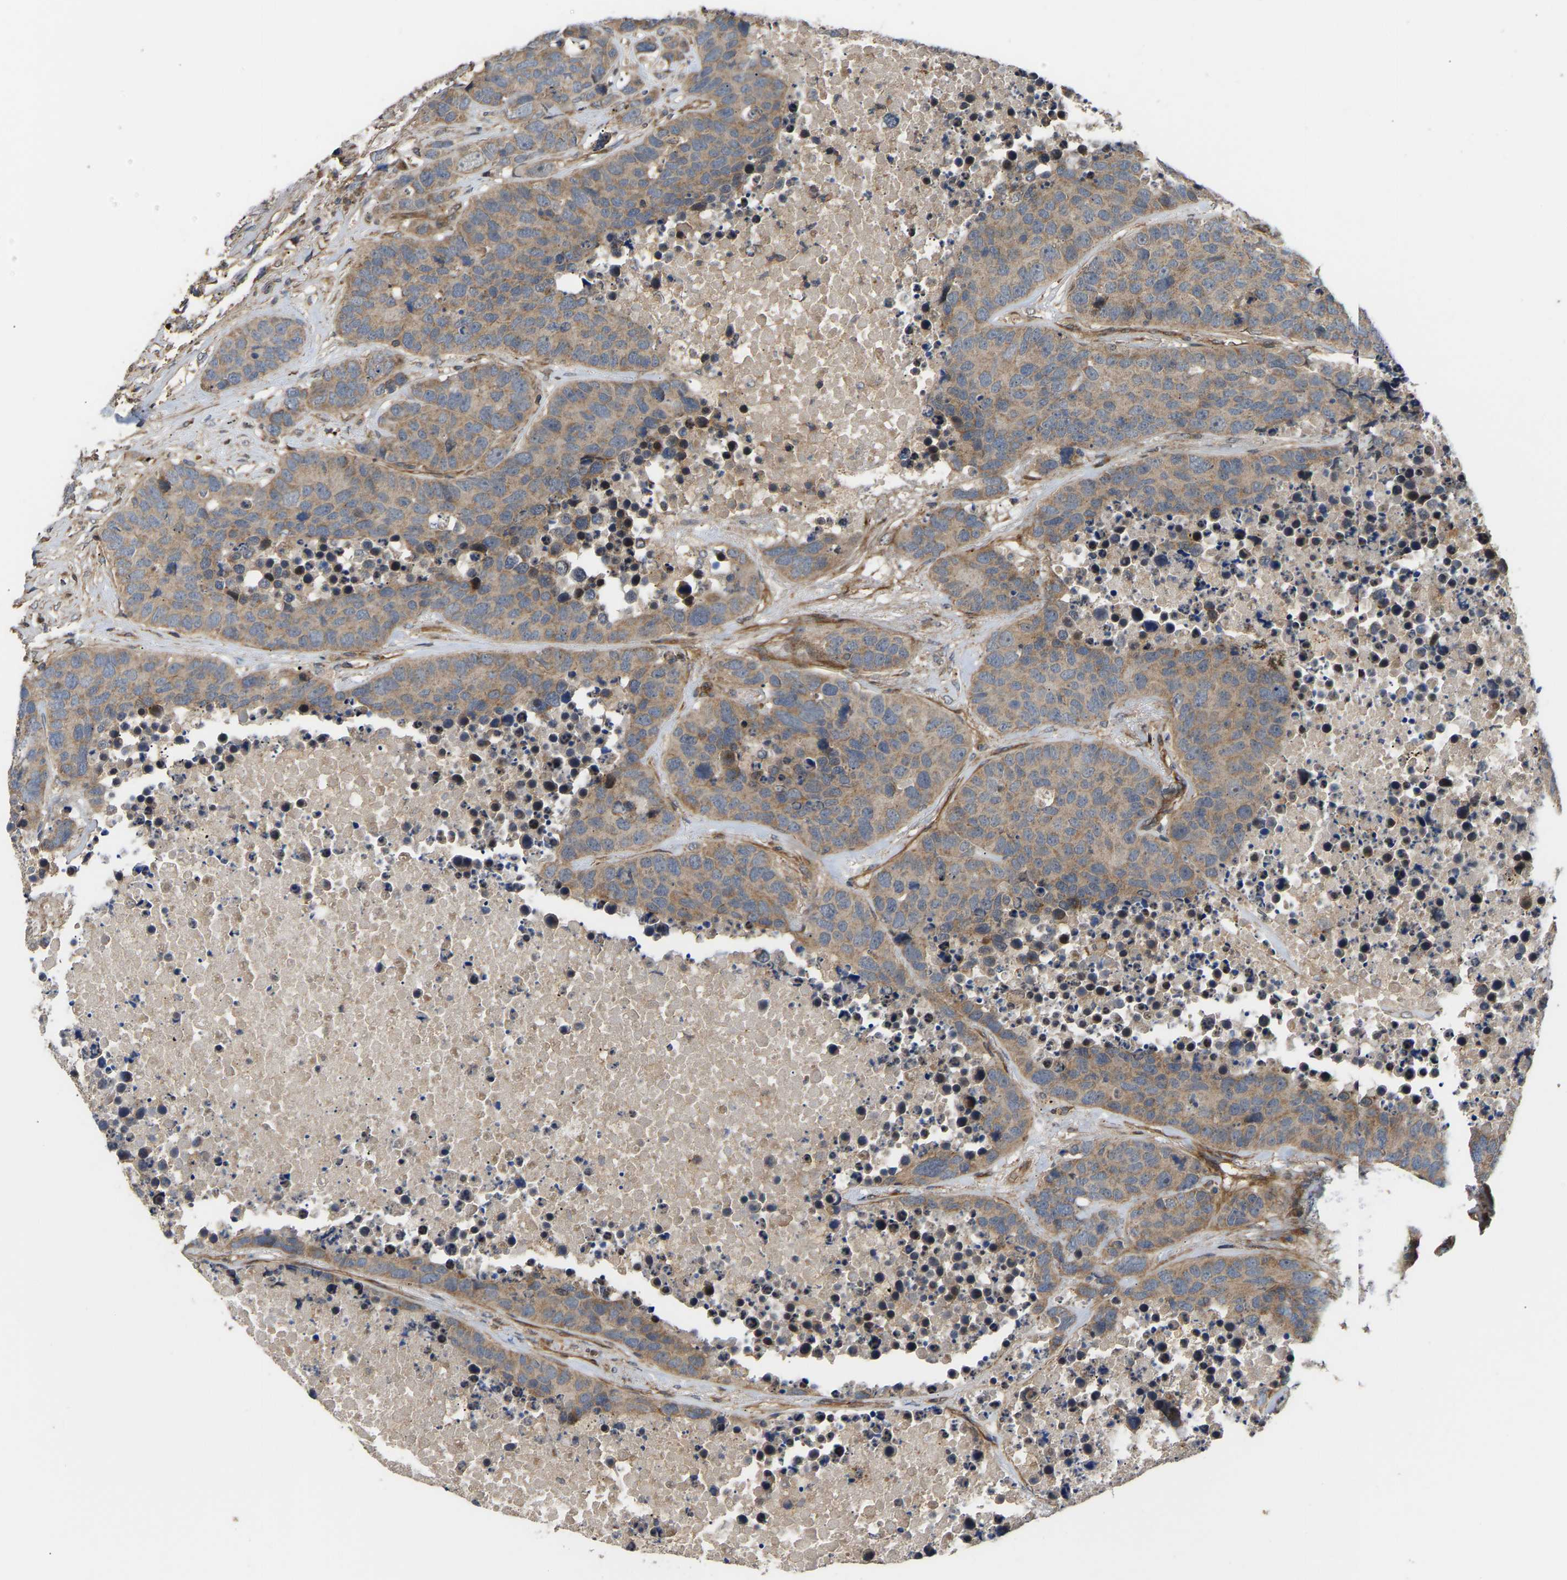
{"staining": {"intensity": "moderate", "quantity": ">75%", "location": "cytoplasmic/membranous"}, "tissue": "carcinoid", "cell_type": "Tumor cells", "image_type": "cancer", "snomed": [{"axis": "morphology", "description": "Carcinoid, malignant, NOS"}, {"axis": "topography", "description": "Lung"}], "caption": "This micrograph demonstrates IHC staining of carcinoid, with medium moderate cytoplasmic/membranous positivity in approximately >75% of tumor cells.", "gene": "STAU1", "patient": {"sex": "male", "age": 60}}